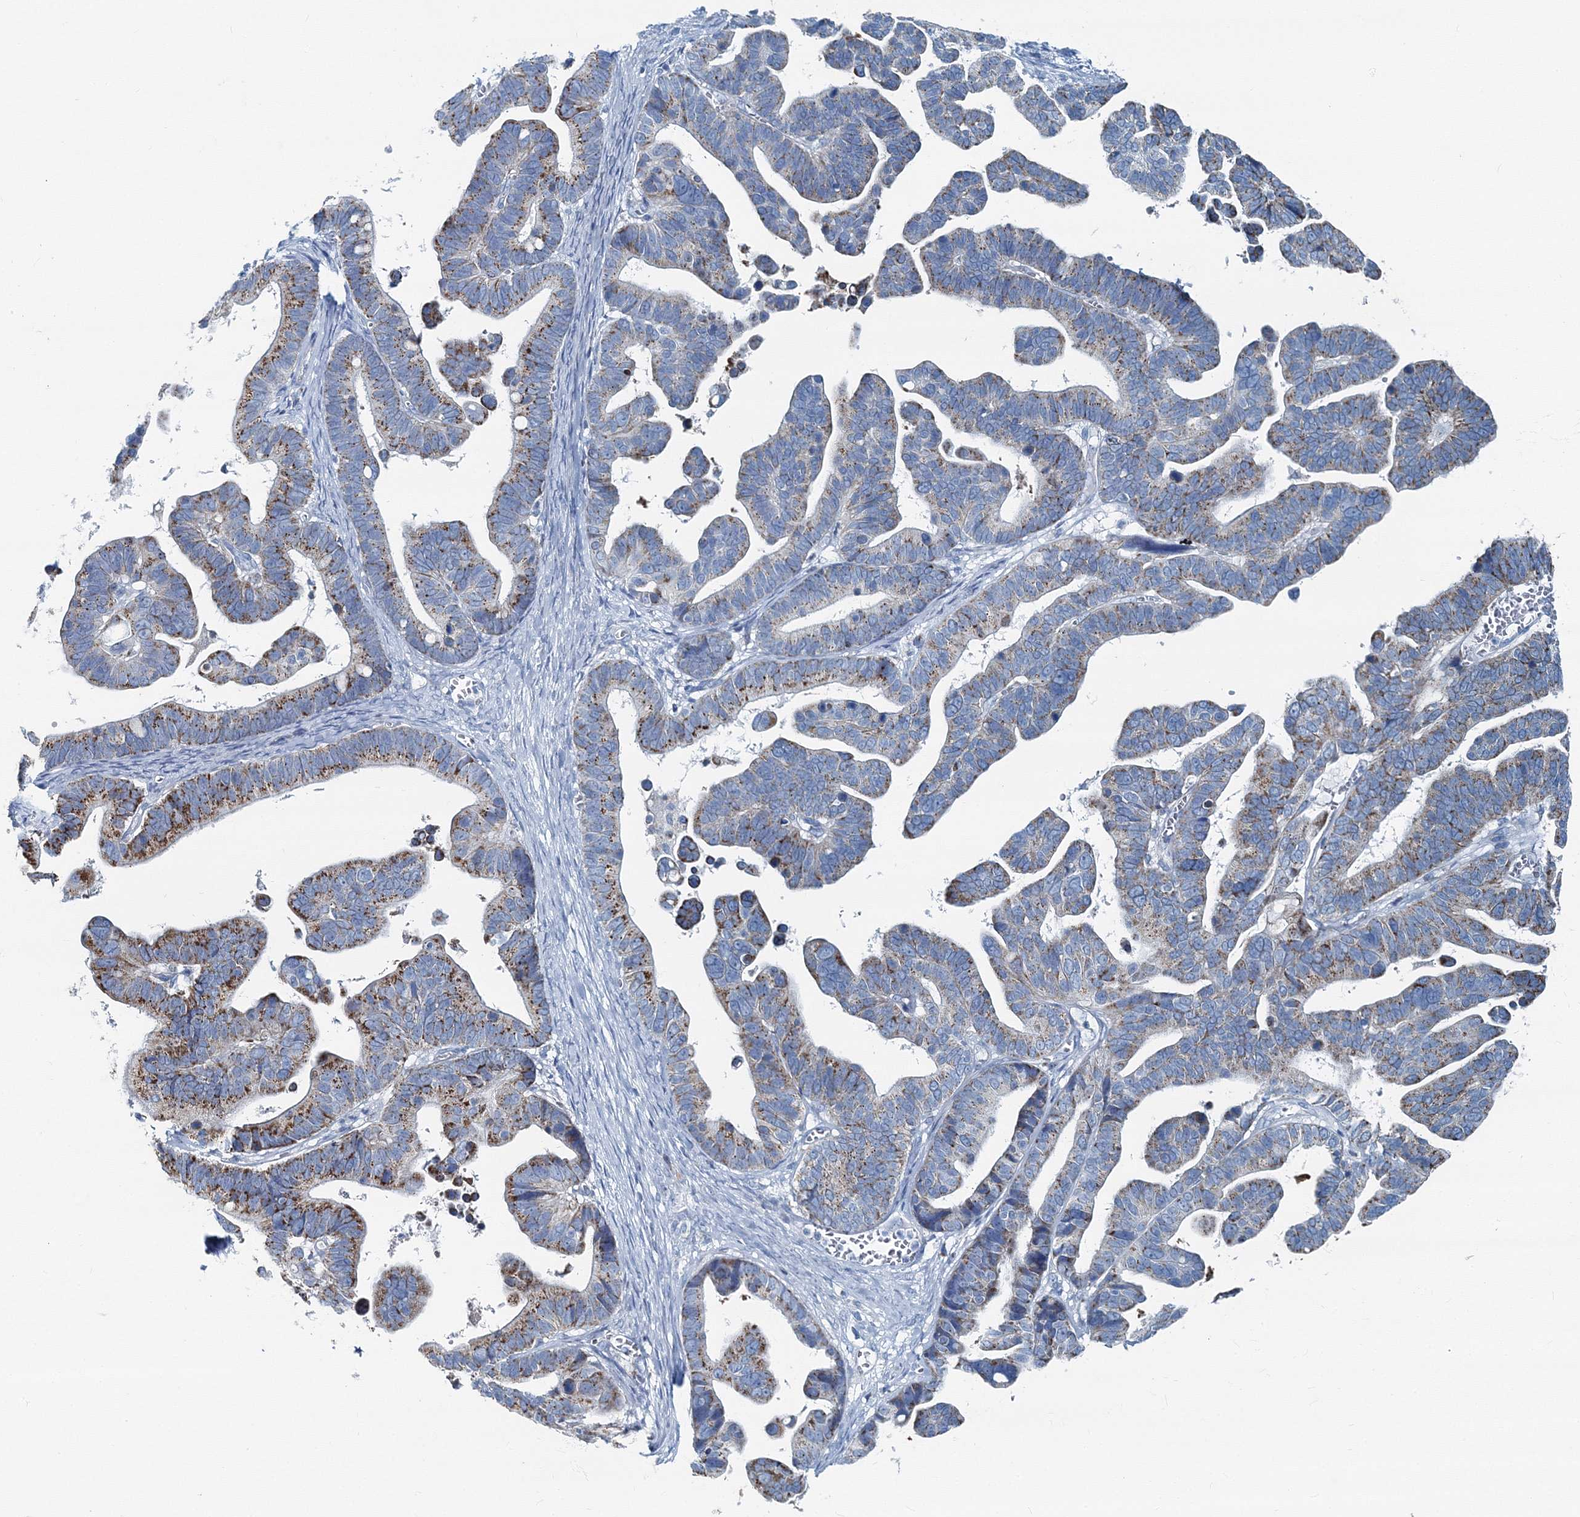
{"staining": {"intensity": "moderate", "quantity": ">75%", "location": "cytoplasmic/membranous"}, "tissue": "ovarian cancer", "cell_type": "Tumor cells", "image_type": "cancer", "snomed": [{"axis": "morphology", "description": "Cystadenocarcinoma, serous, NOS"}, {"axis": "topography", "description": "Ovary"}], "caption": "Brown immunohistochemical staining in human ovarian cancer displays moderate cytoplasmic/membranous expression in approximately >75% of tumor cells.", "gene": "GABARAPL2", "patient": {"sex": "female", "age": 56}}